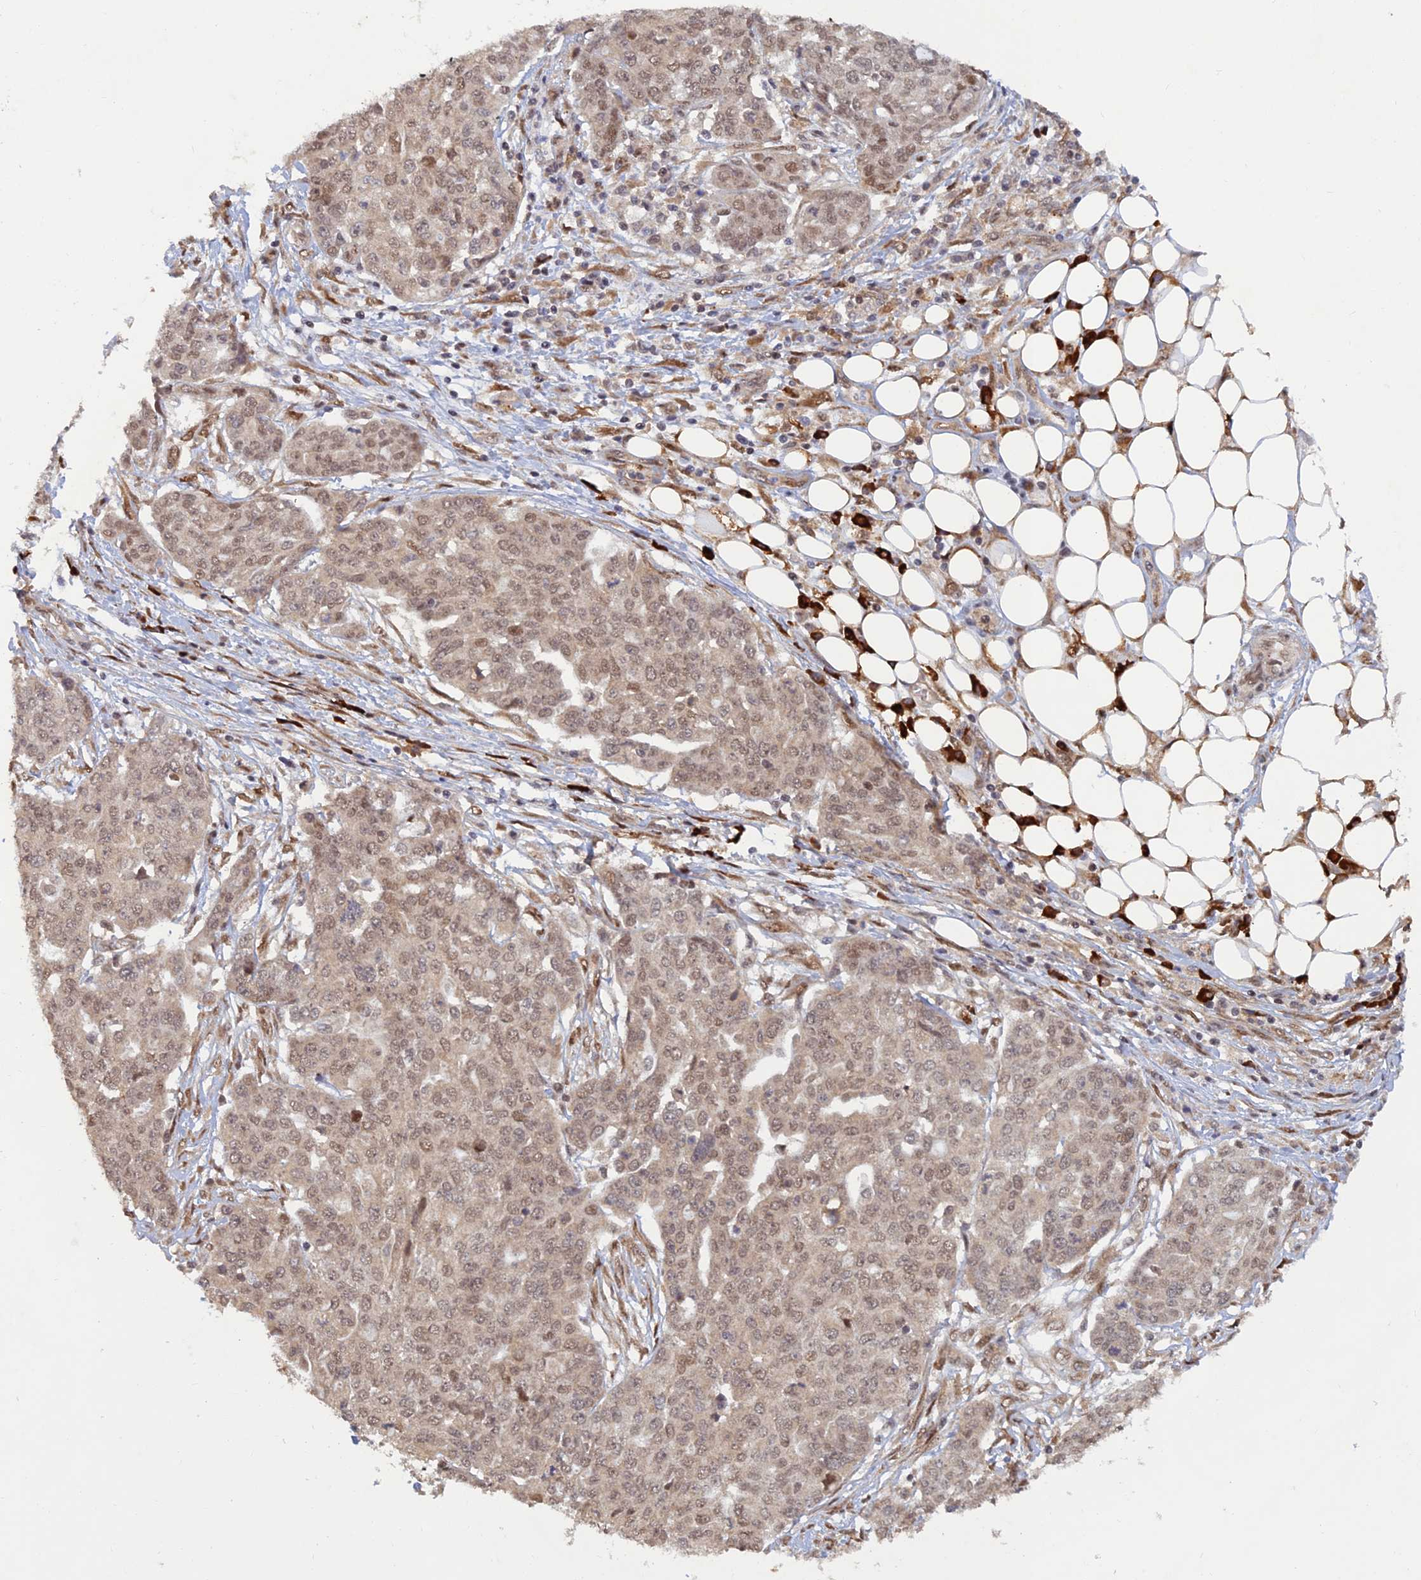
{"staining": {"intensity": "moderate", "quantity": ">75%", "location": "nuclear"}, "tissue": "ovarian cancer", "cell_type": "Tumor cells", "image_type": "cancer", "snomed": [{"axis": "morphology", "description": "Cystadenocarcinoma, serous, NOS"}, {"axis": "topography", "description": "Soft tissue"}, {"axis": "topography", "description": "Ovary"}], "caption": "Ovarian cancer (serous cystadenocarcinoma) was stained to show a protein in brown. There is medium levels of moderate nuclear positivity in about >75% of tumor cells. Nuclei are stained in blue.", "gene": "ZNF565", "patient": {"sex": "female", "age": 57}}